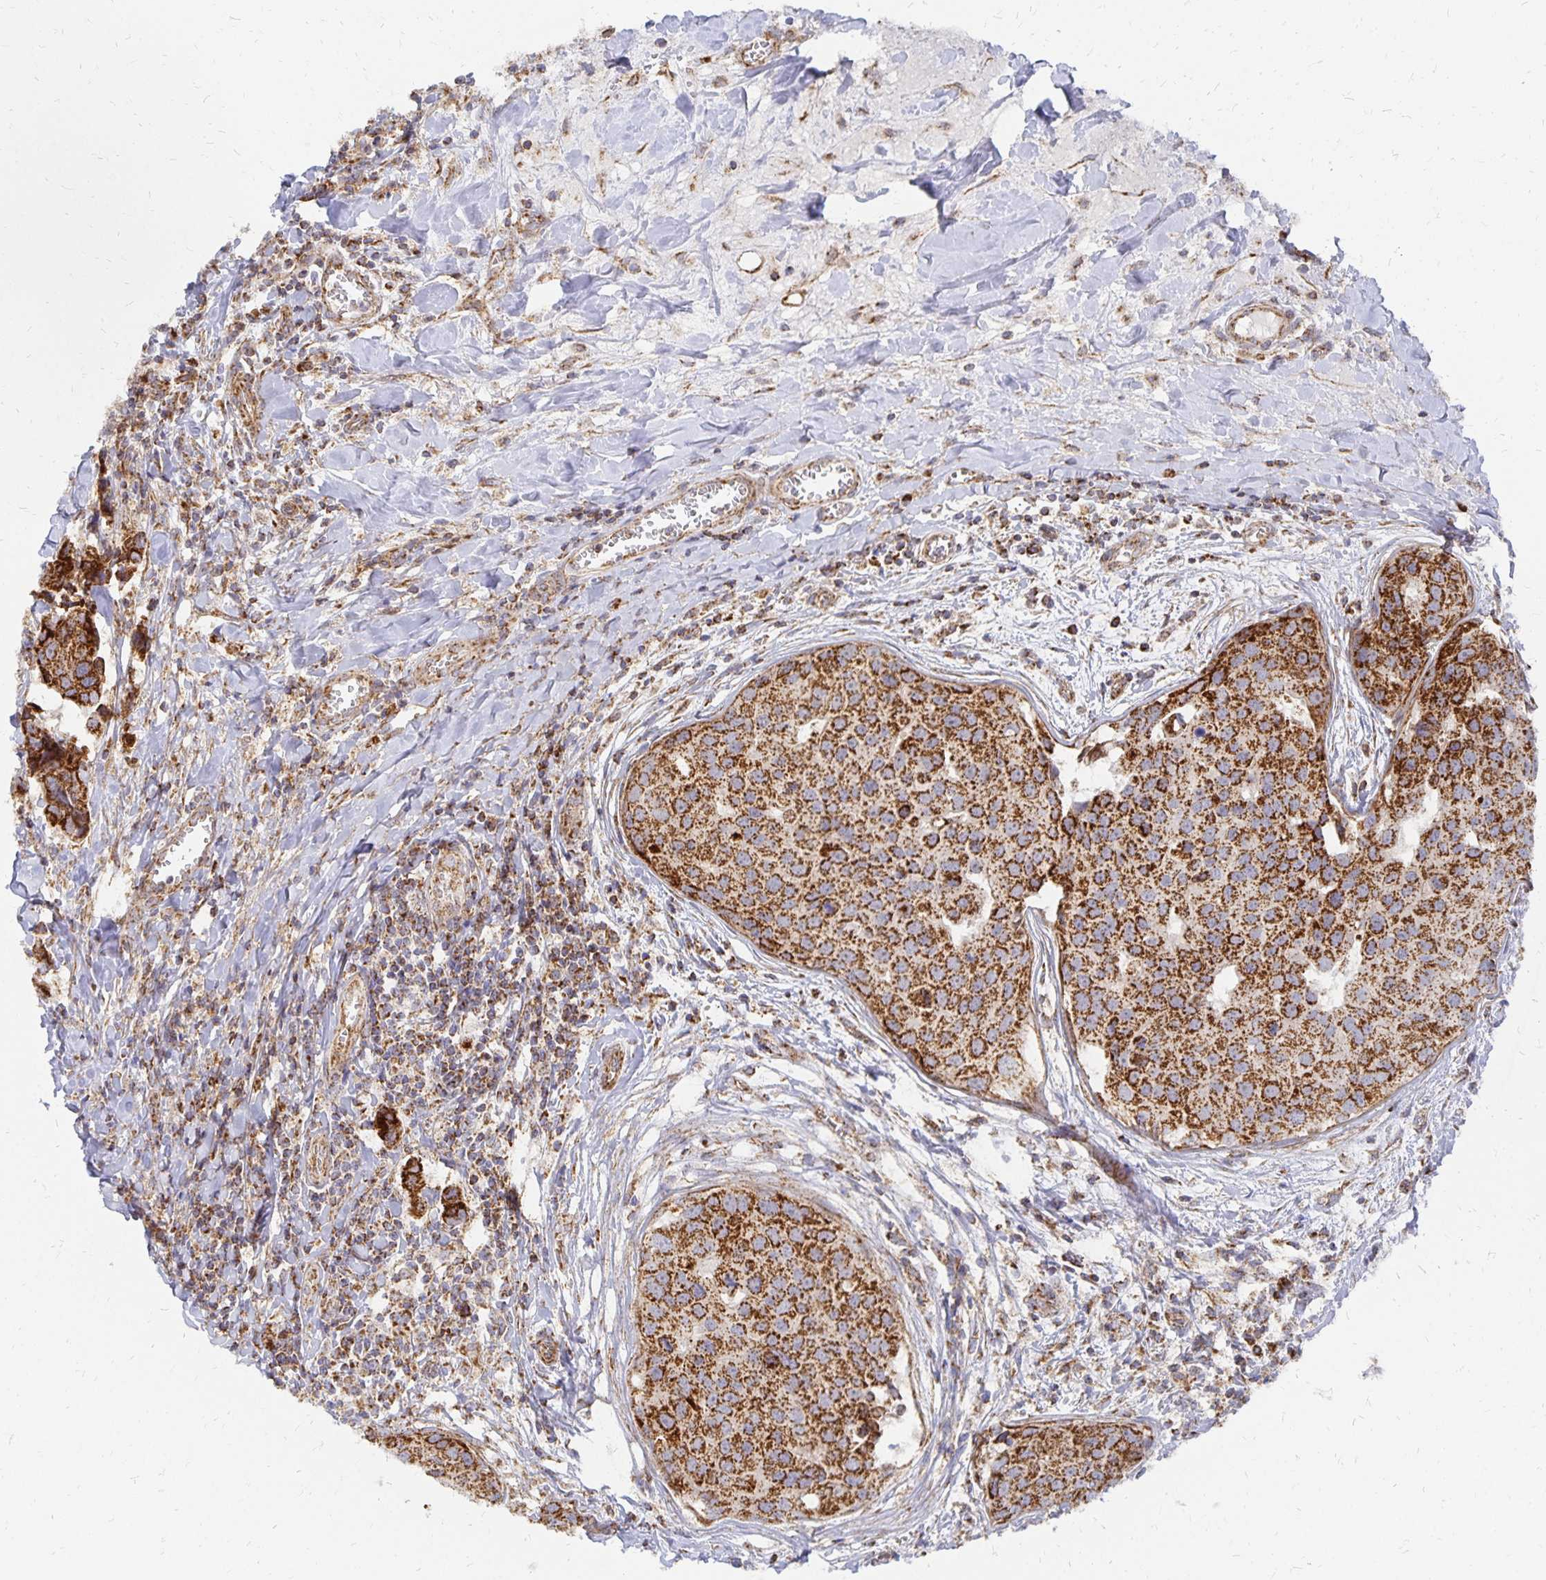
{"staining": {"intensity": "strong", "quantity": ">75%", "location": "cytoplasmic/membranous"}, "tissue": "breast cancer", "cell_type": "Tumor cells", "image_type": "cancer", "snomed": [{"axis": "morphology", "description": "Duct carcinoma"}, {"axis": "topography", "description": "Breast"}], "caption": "About >75% of tumor cells in intraductal carcinoma (breast) display strong cytoplasmic/membranous protein staining as visualized by brown immunohistochemical staining.", "gene": "STOML2", "patient": {"sex": "female", "age": 24}}